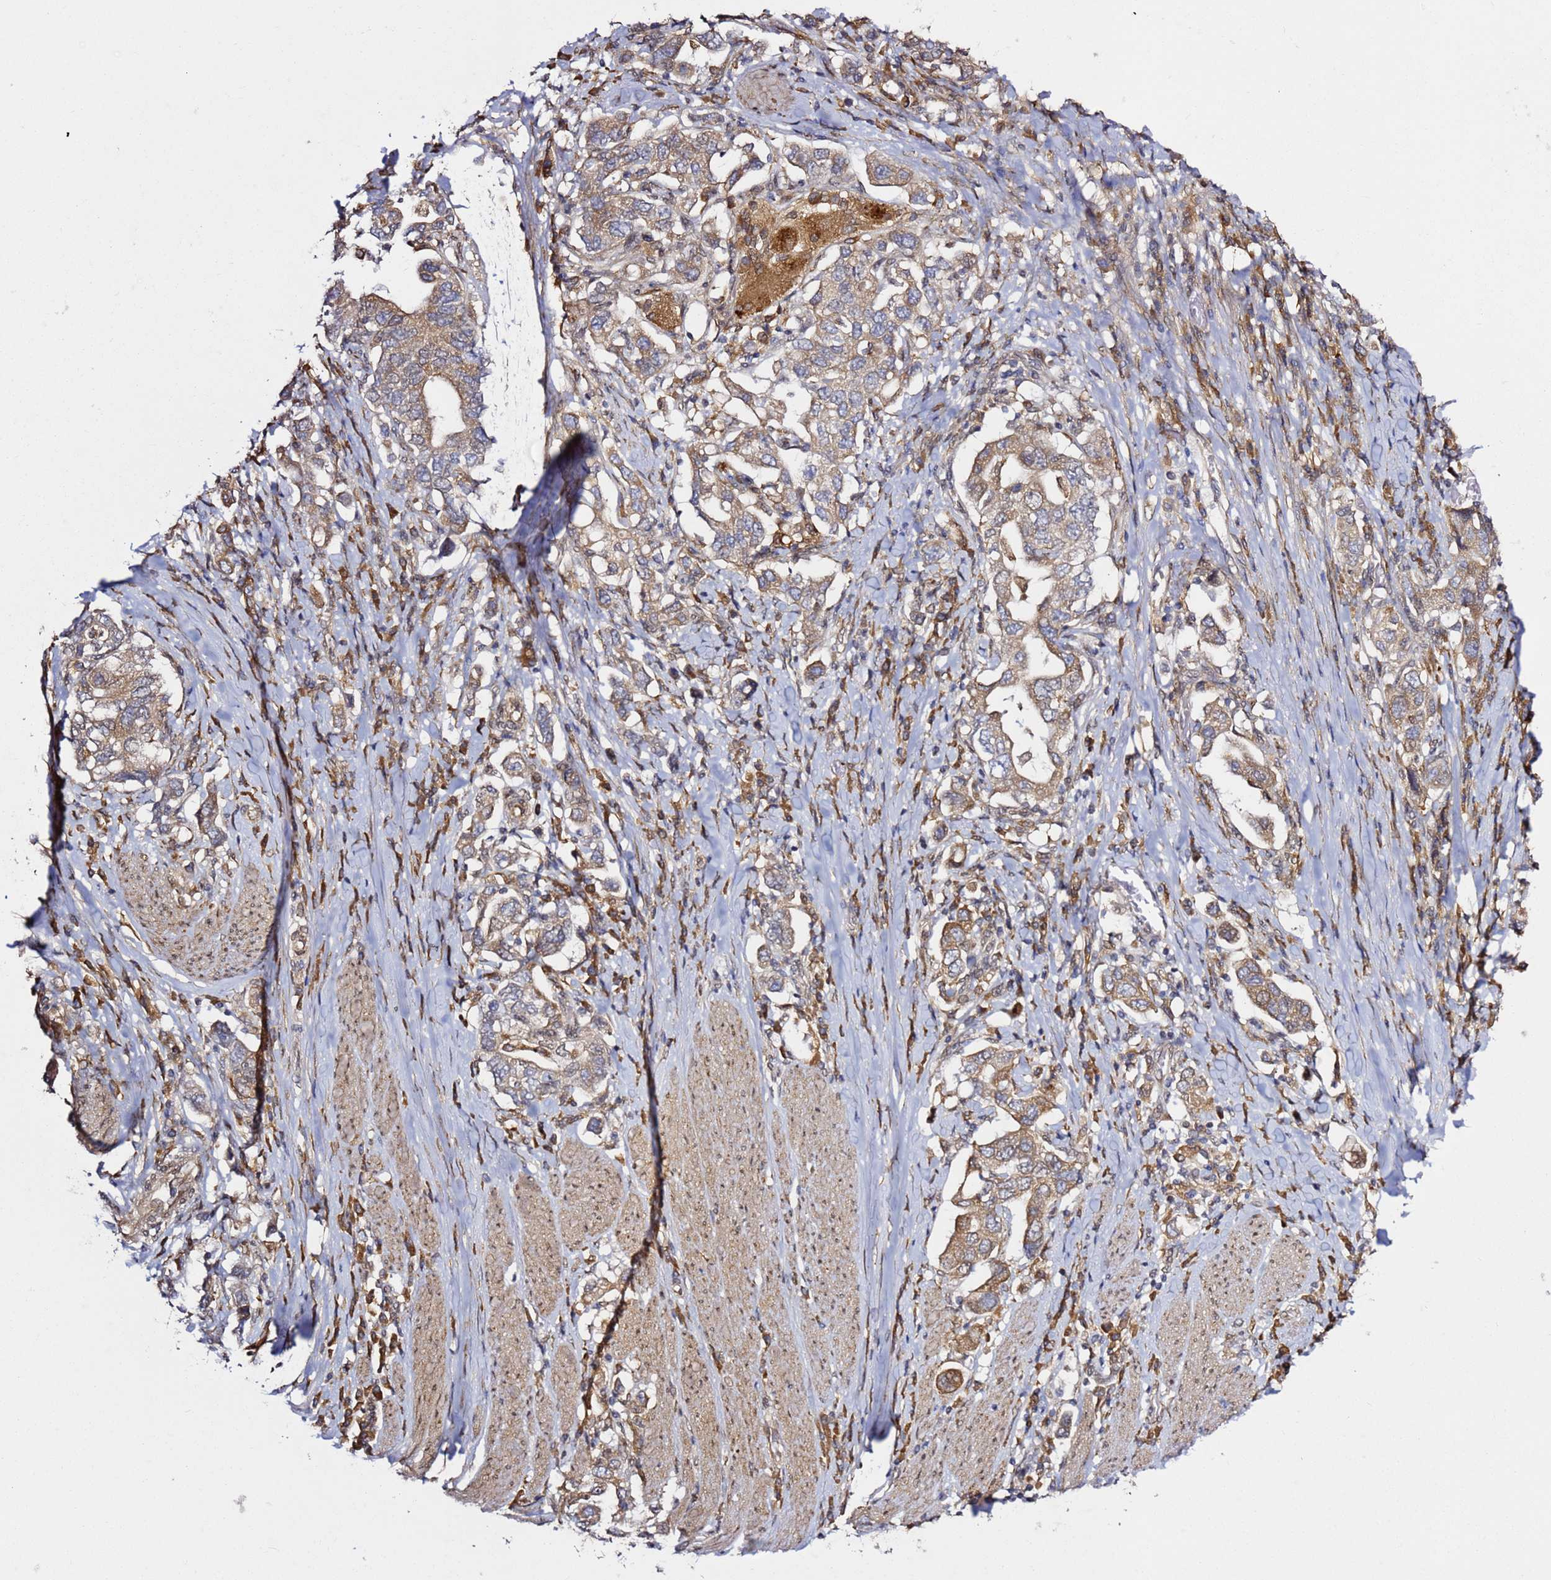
{"staining": {"intensity": "moderate", "quantity": ">75%", "location": "cytoplasmic/membranous"}, "tissue": "stomach cancer", "cell_type": "Tumor cells", "image_type": "cancer", "snomed": [{"axis": "morphology", "description": "Adenocarcinoma, NOS"}, {"axis": "topography", "description": "Stomach, upper"}, {"axis": "topography", "description": "Stomach"}], "caption": "IHC of human stomach cancer (adenocarcinoma) reveals medium levels of moderate cytoplasmic/membranous staining in about >75% of tumor cells.", "gene": "PRKAB2", "patient": {"sex": "male", "age": 62}}